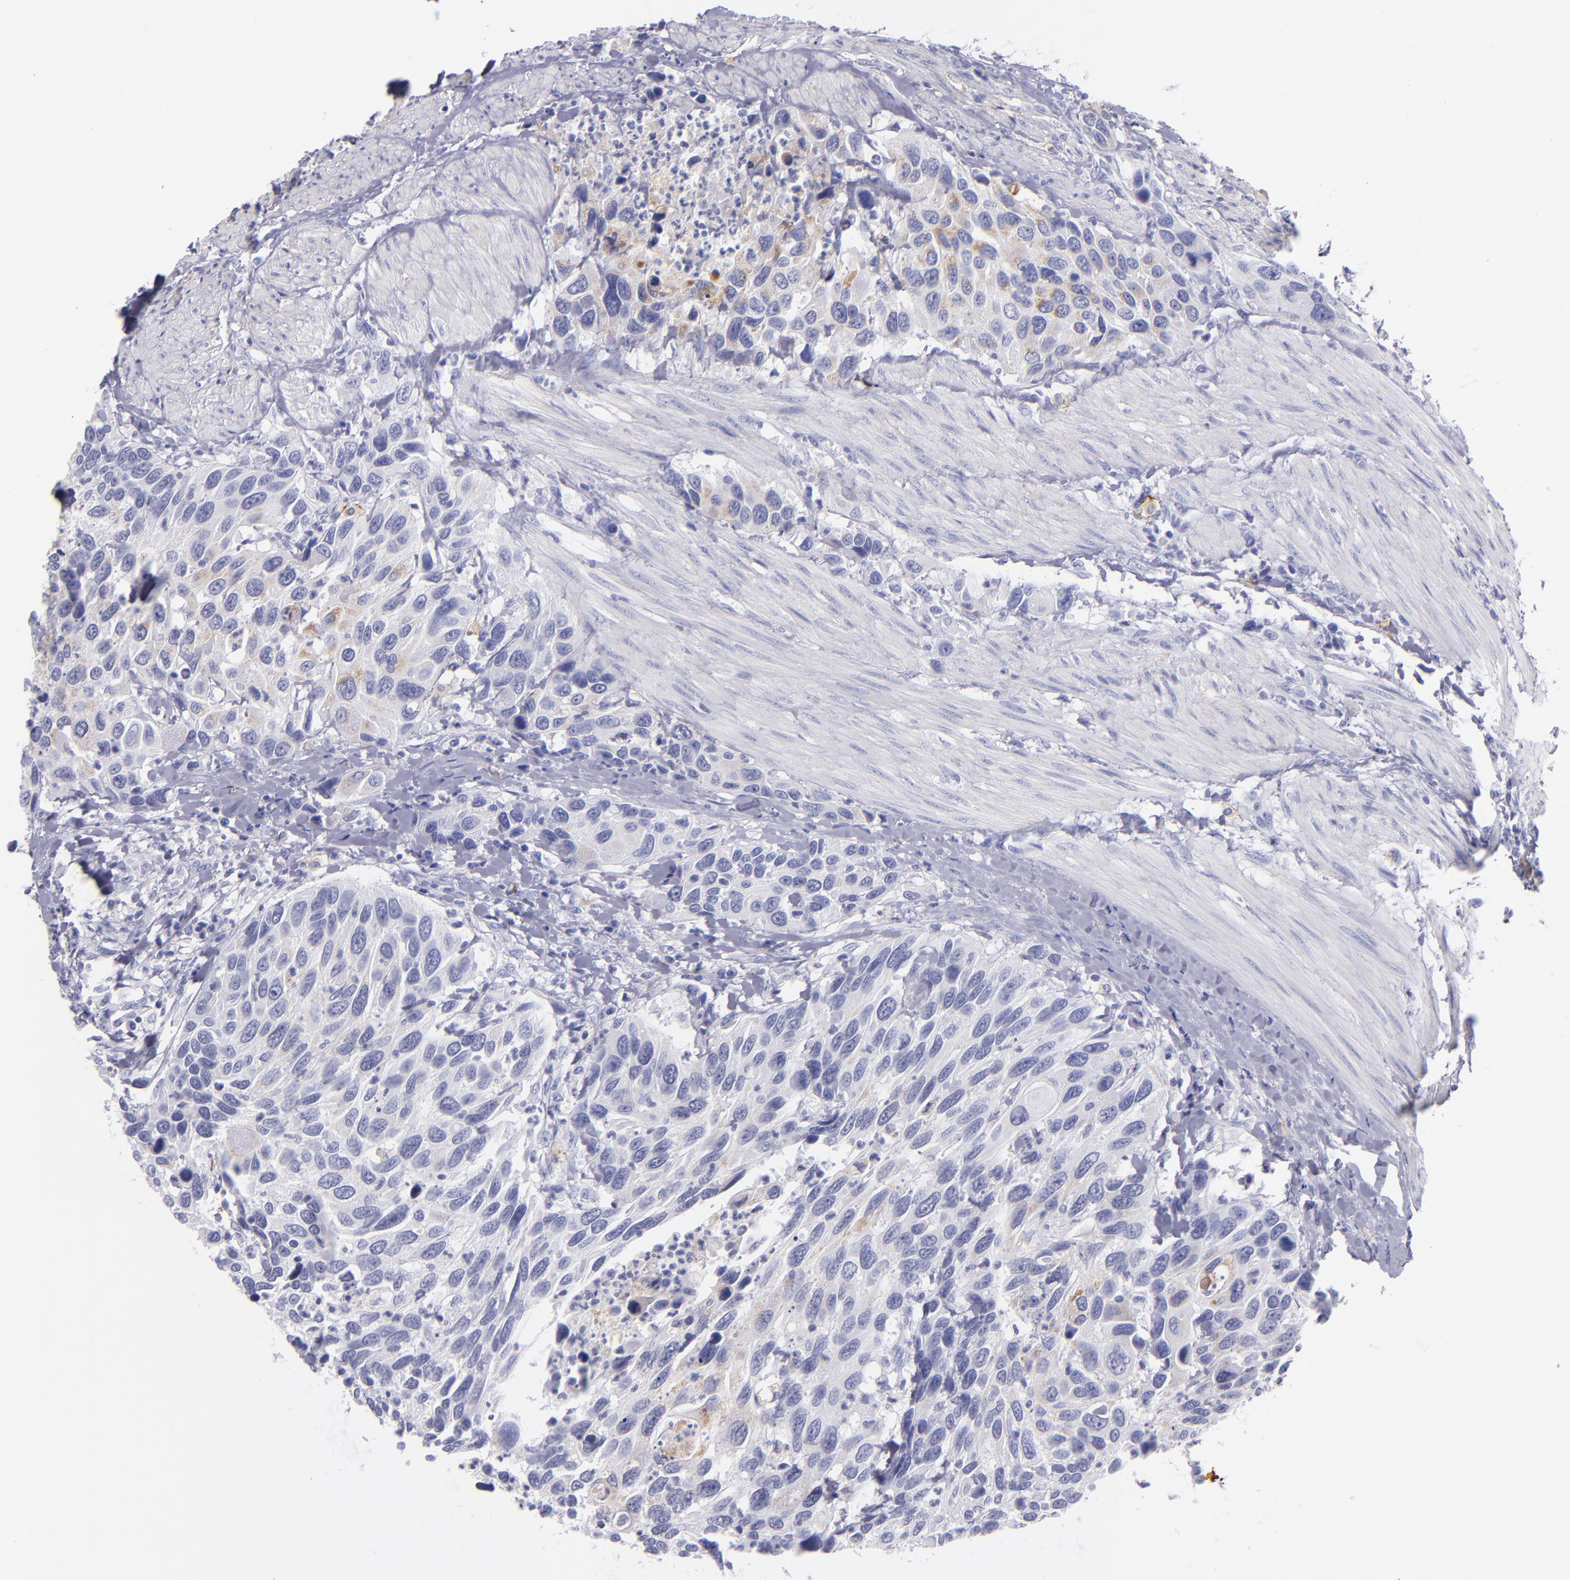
{"staining": {"intensity": "negative", "quantity": "none", "location": "none"}, "tissue": "urothelial cancer", "cell_type": "Tumor cells", "image_type": "cancer", "snomed": [{"axis": "morphology", "description": "Urothelial carcinoma, High grade"}, {"axis": "topography", "description": "Urinary bladder"}], "caption": "IHC image of human urothelial carcinoma (high-grade) stained for a protein (brown), which displays no expression in tumor cells.", "gene": "CD82", "patient": {"sex": "male", "age": 66}}